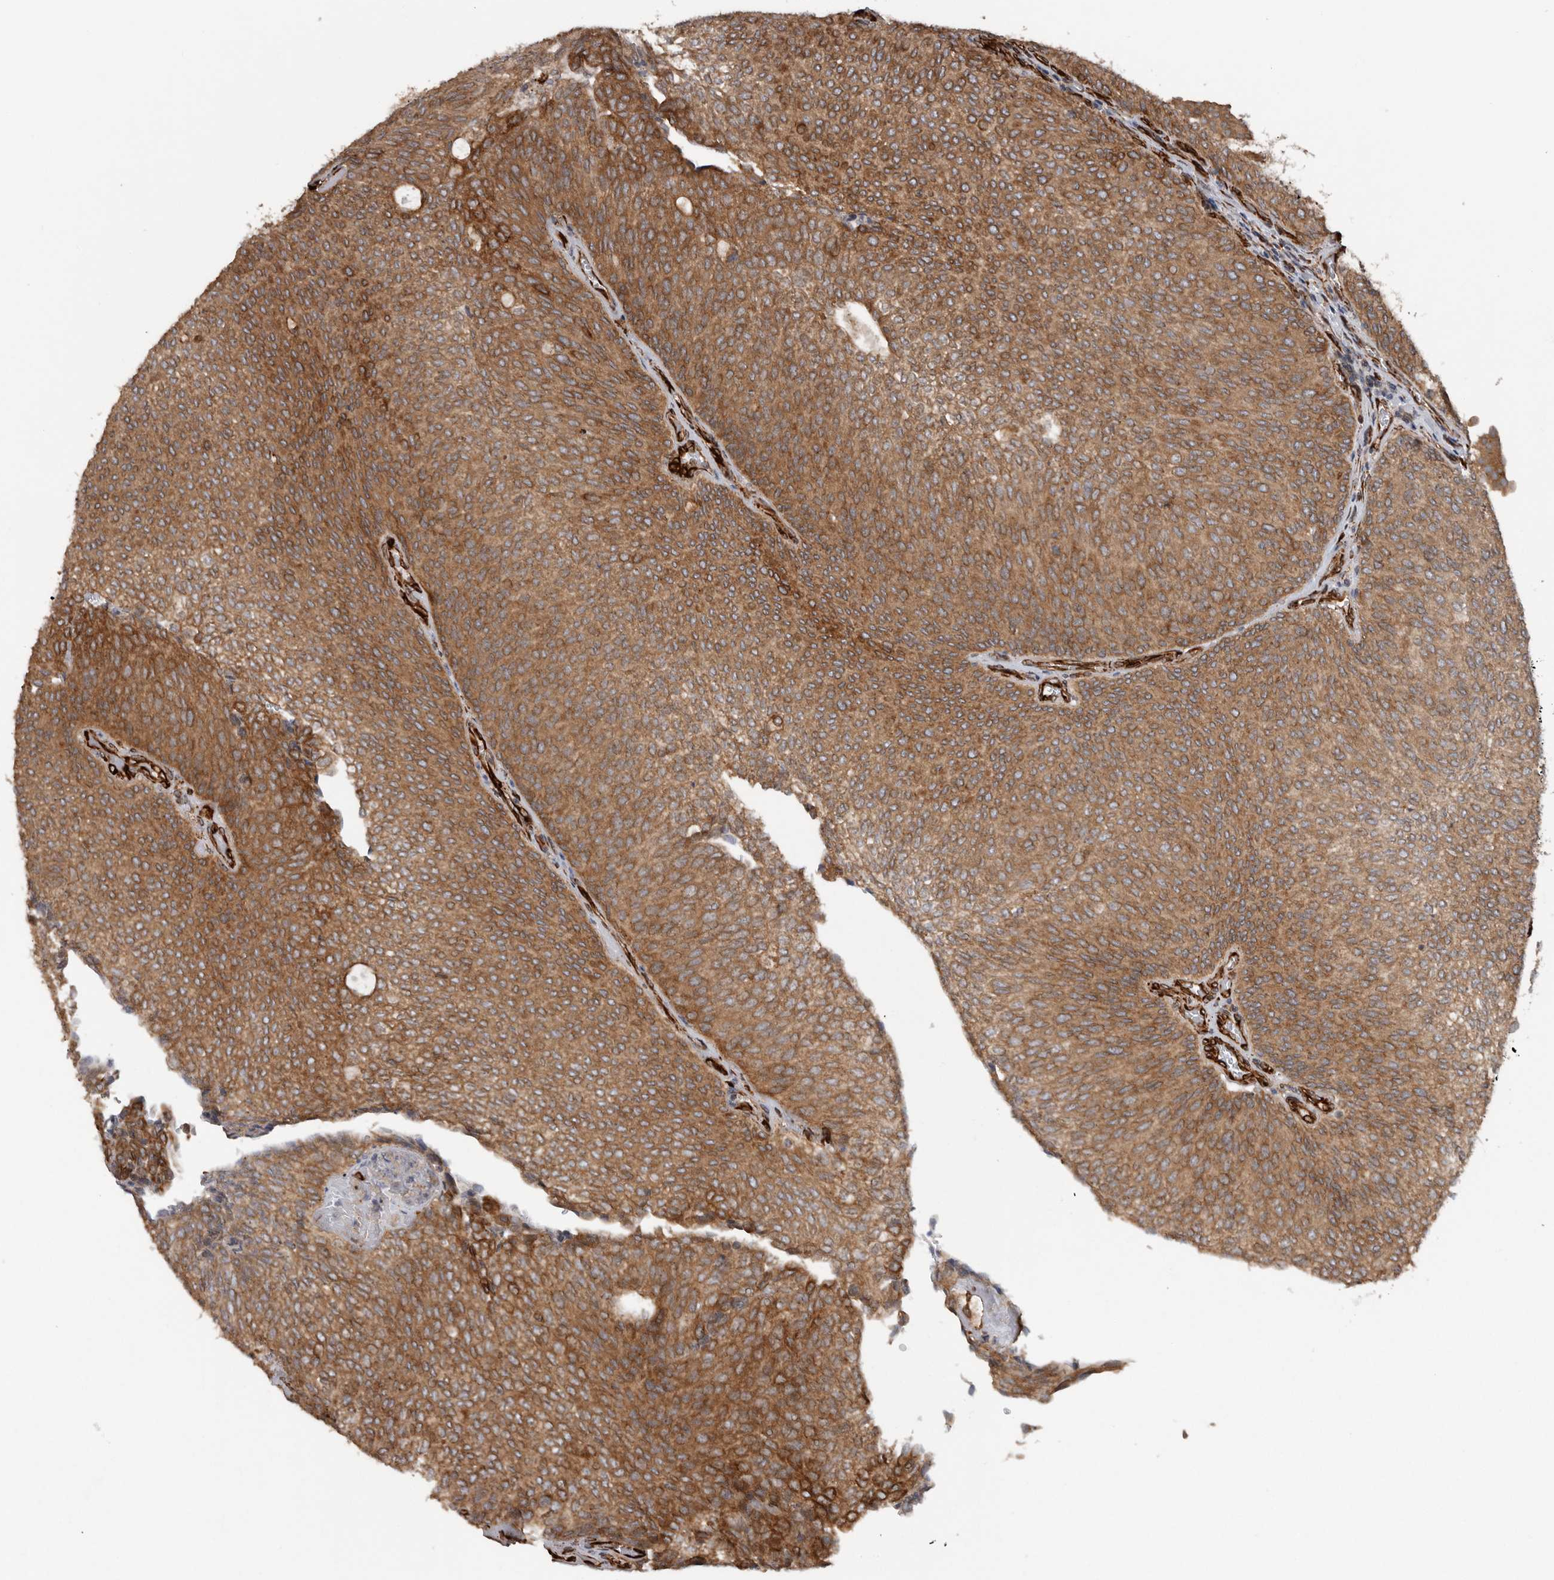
{"staining": {"intensity": "moderate", "quantity": ">75%", "location": "cytoplasmic/membranous"}, "tissue": "urothelial cancer", "cell_type": "Tumor cells", "image_type": "cancer", "snomed": [{"axis": "morphology", "description": "Urothelial carcinoma, Low grade"}, {"axis": "topography", "description": "Urinary bladder"}], "caption": "Urothelial carcinoma (low-grade) stained for a protein shows moderate cytoplasmic/membranous positivity in tumor cells. The staining was performed using DAB (3,3'-diaminobenzidine), with brown indicating positive protein expression. Nuclei are stained blue with hematoxylin.", "gene": "CEP350", "patient": {"sex": "female", "age": 79}}